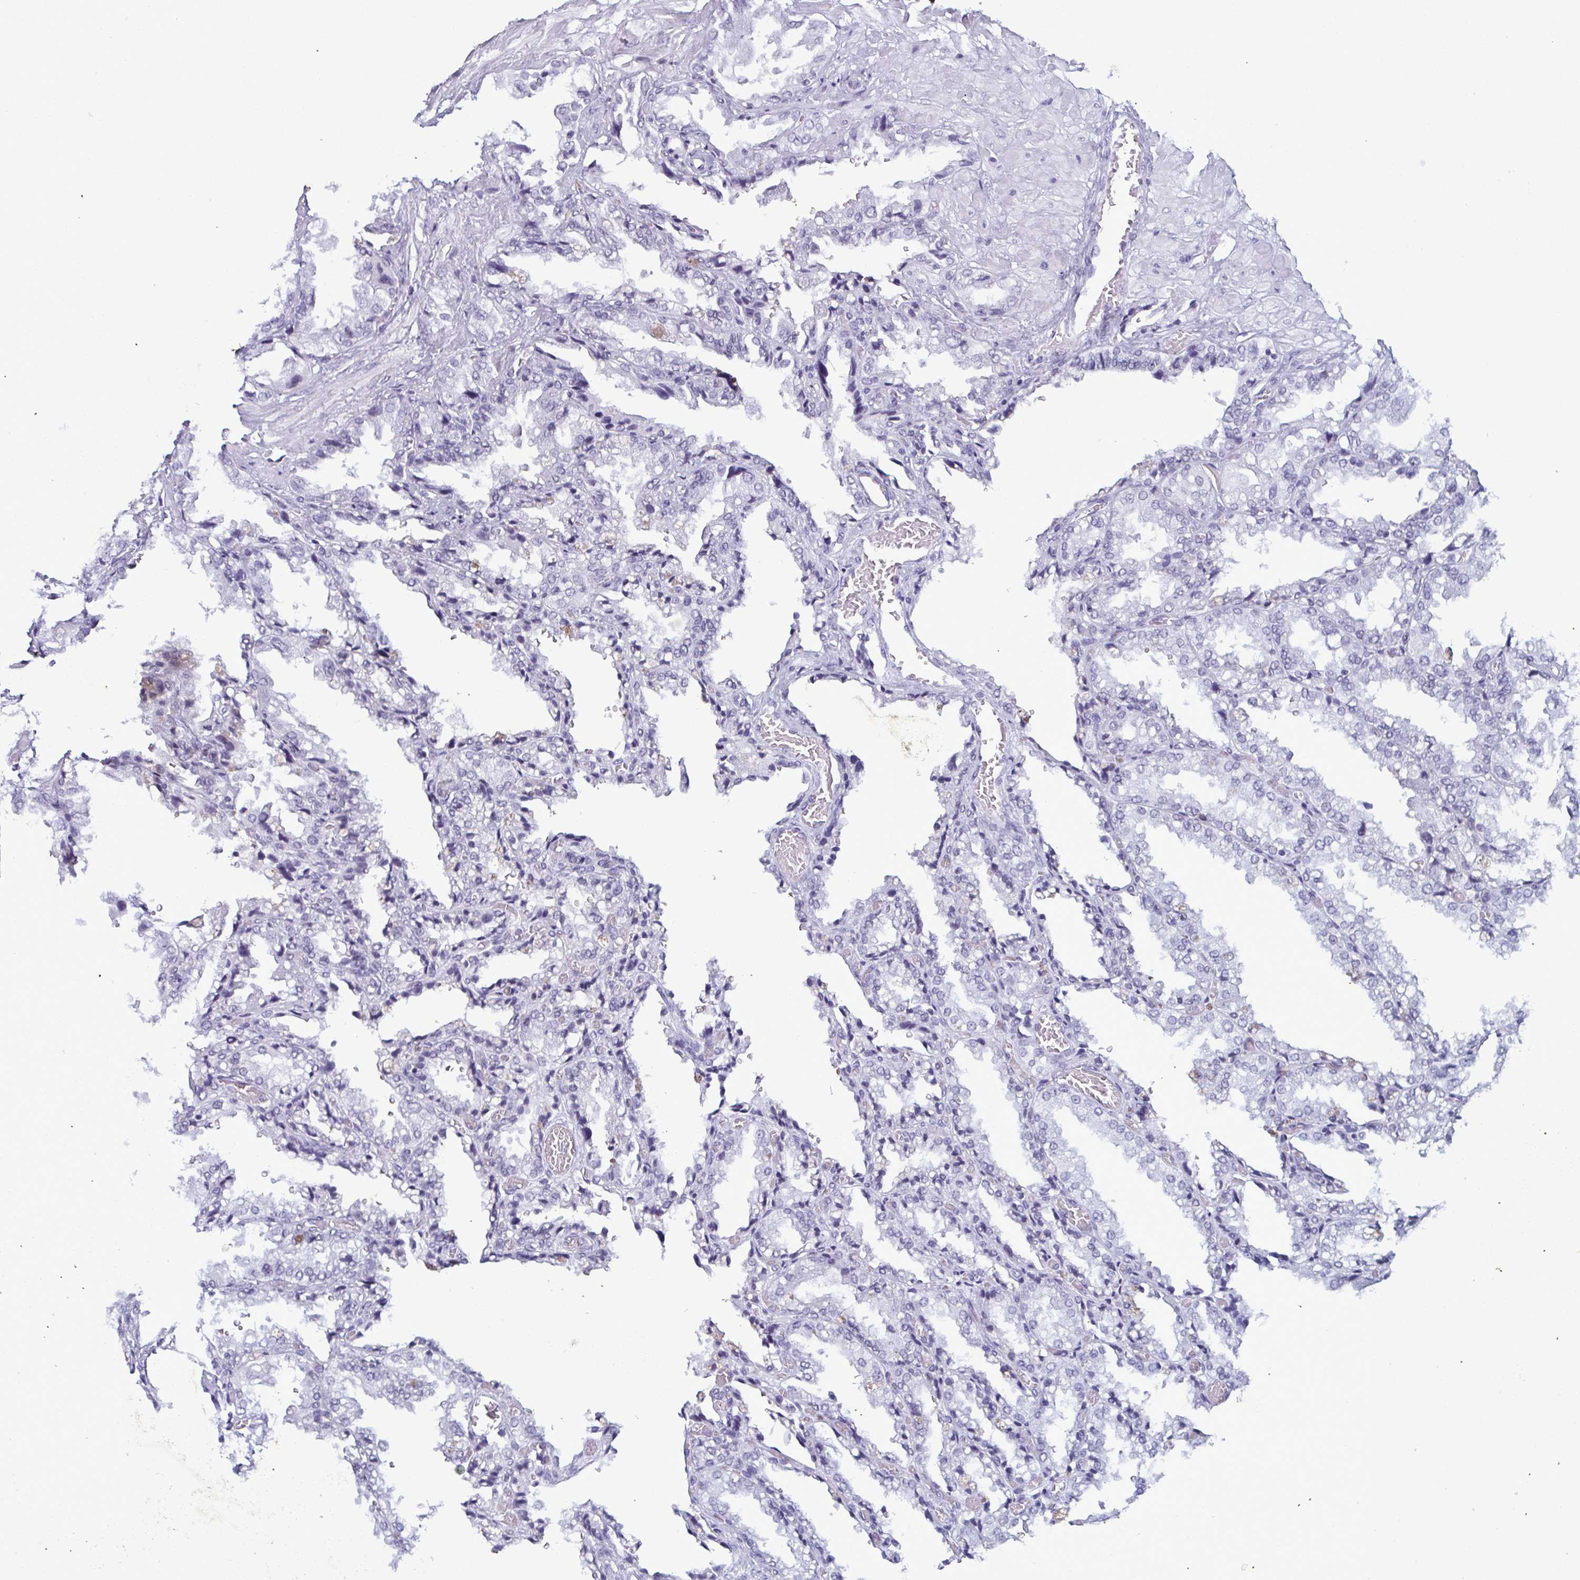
{"staining": {"intensity": "moderate", "quantity": "25%-75%", "location": "nuclear"}, "tissue": "seminal vesicle", "cell_type": "Glandular cells", "image_type": "normal", "snomed": [{"axis": "morphology", "description": "Normal tissue, NOS"}, {"axis": "topography", "description": "Seminal veicle"}], "caption": "Brown immunohistochemical staining in unremarkable human seminal vesicle reveals moderate nuclear staining in about 25%-75% of glandular cells.", "gene": "RBM7", "patient": {"sex": "male", "age": 57}}